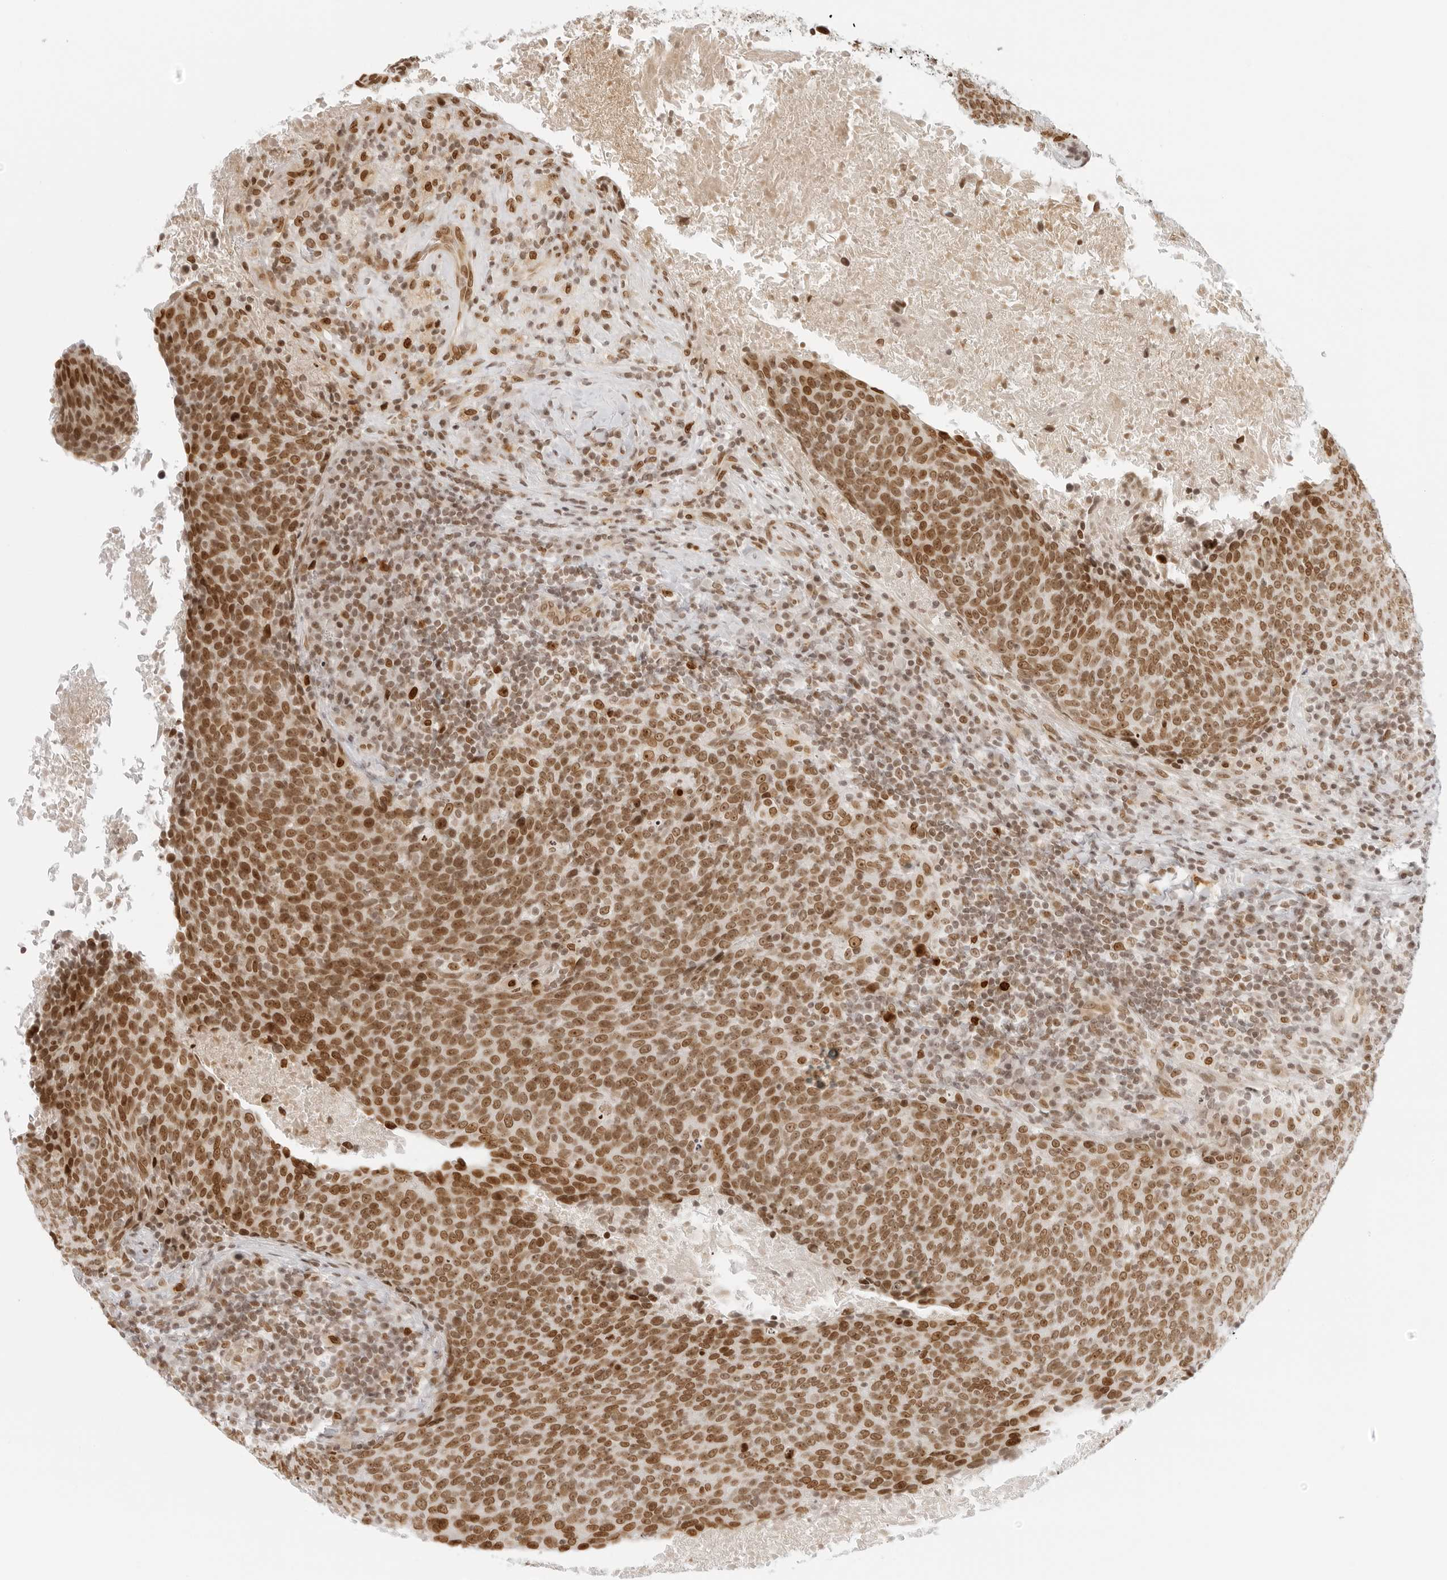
{"staining": {"intensity": "moderate", "quantity": ">75%", "location": "nuclear"}, "tissue": "head and neck cancer", "cell_type": "Tumor cells", "image_type": "cancer", "snomed": [{"axis": "morphology", "description": "Squamous cell carcinoma, NOS"}, {"axis": "morphology", "description": "Squamous cell carcinoma, metastatic, NOS"}, {"axis": "topography", "description": "Lymph node"}, {"axis": "topography", "description": "Head-Neck"}], "caption": "Head and neck cancer stained with DAB (3,3'-diaminobenzidine) immunohistochemistry demonstrates medium levels of moderate nuclear staining in approximately >75% of tumor cells.", "gene": "RCC1", "patient": {"sex": "male", "age": 62}}